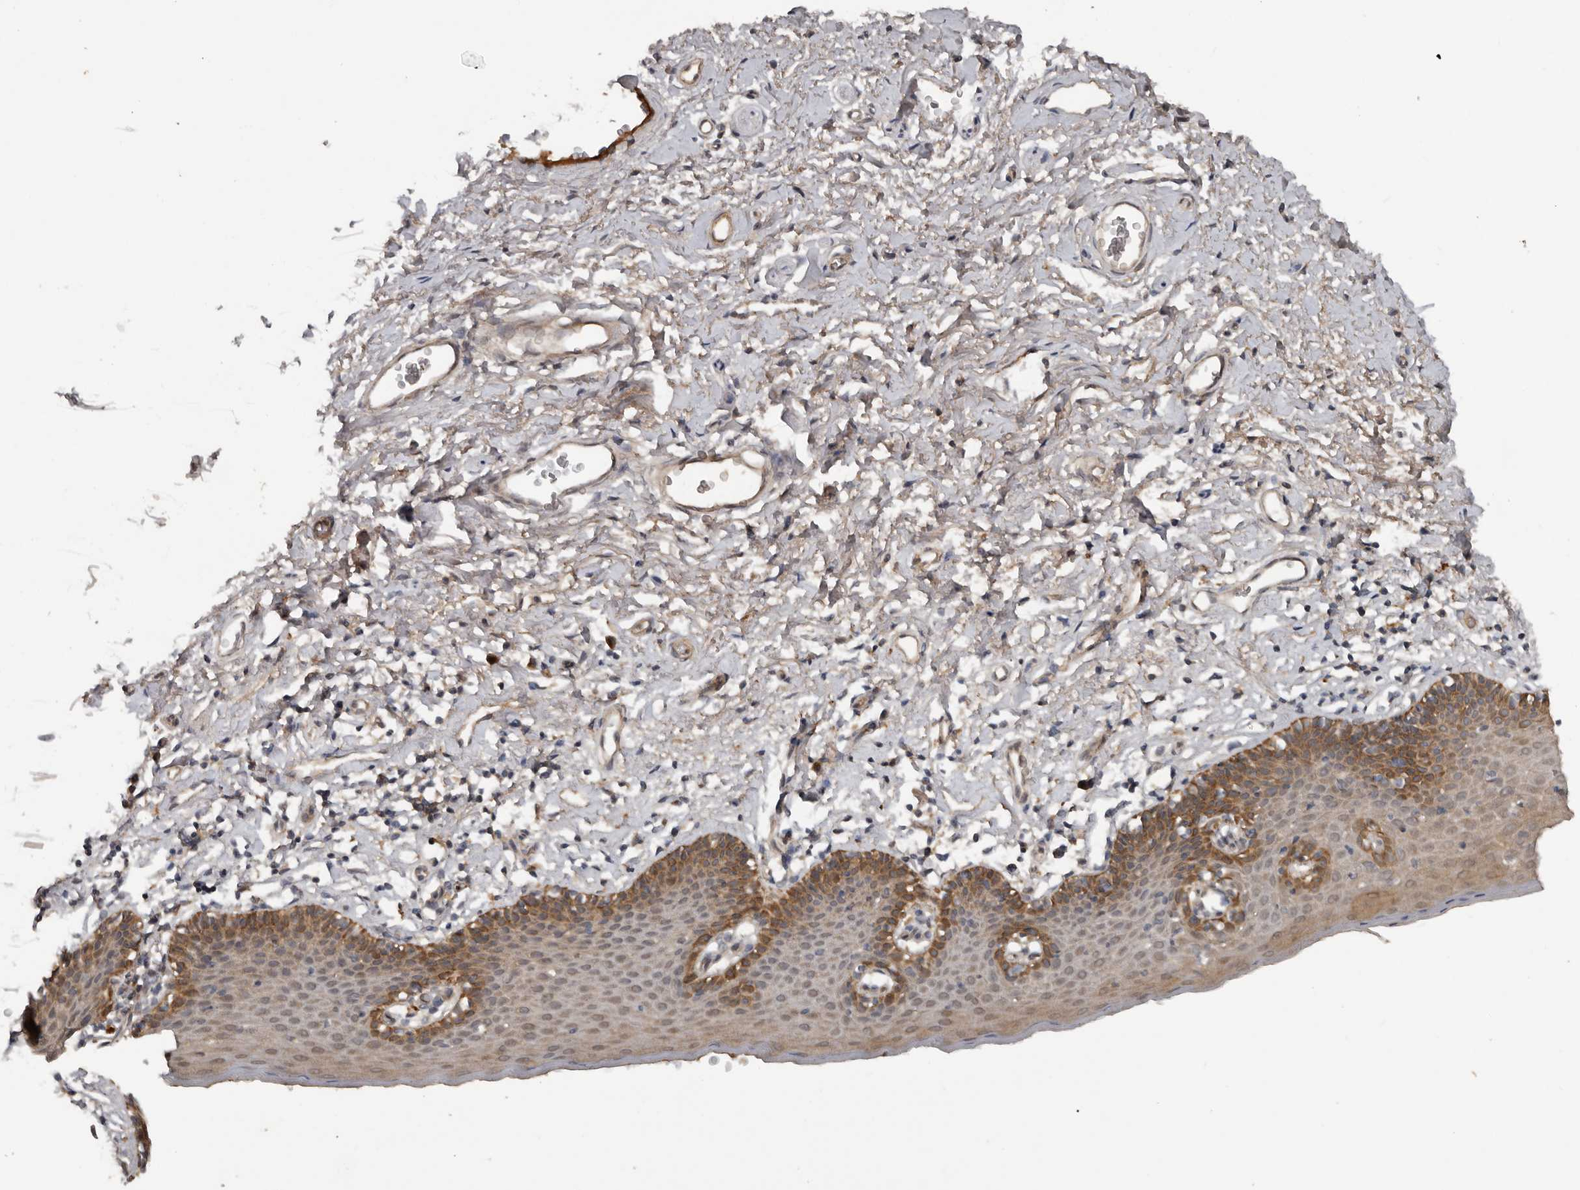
{"staining": {"intensity": "strong", "quantity": "25%-75%", "location": "cytoplasmic/membranous"}, "tissue": "skin", "cell_type": "Epidermal cells", "image_type": "normal", "snomed": [{"axis": "morphology", "description": "Normal tissue, NOS"}, {"axis": "topography", "description": "Vulva"}], "caption": "Immunohistochemical staining of benign human skin exhibits high levels of strong cytoplasmic/membranous expression in about 25%-75% of epidermal cells. The protein of interest is shown in brown color, while the nuclei are stained blue.", "gene": "DNAJB4", "patient": {"sex": "female", "age": 66}}